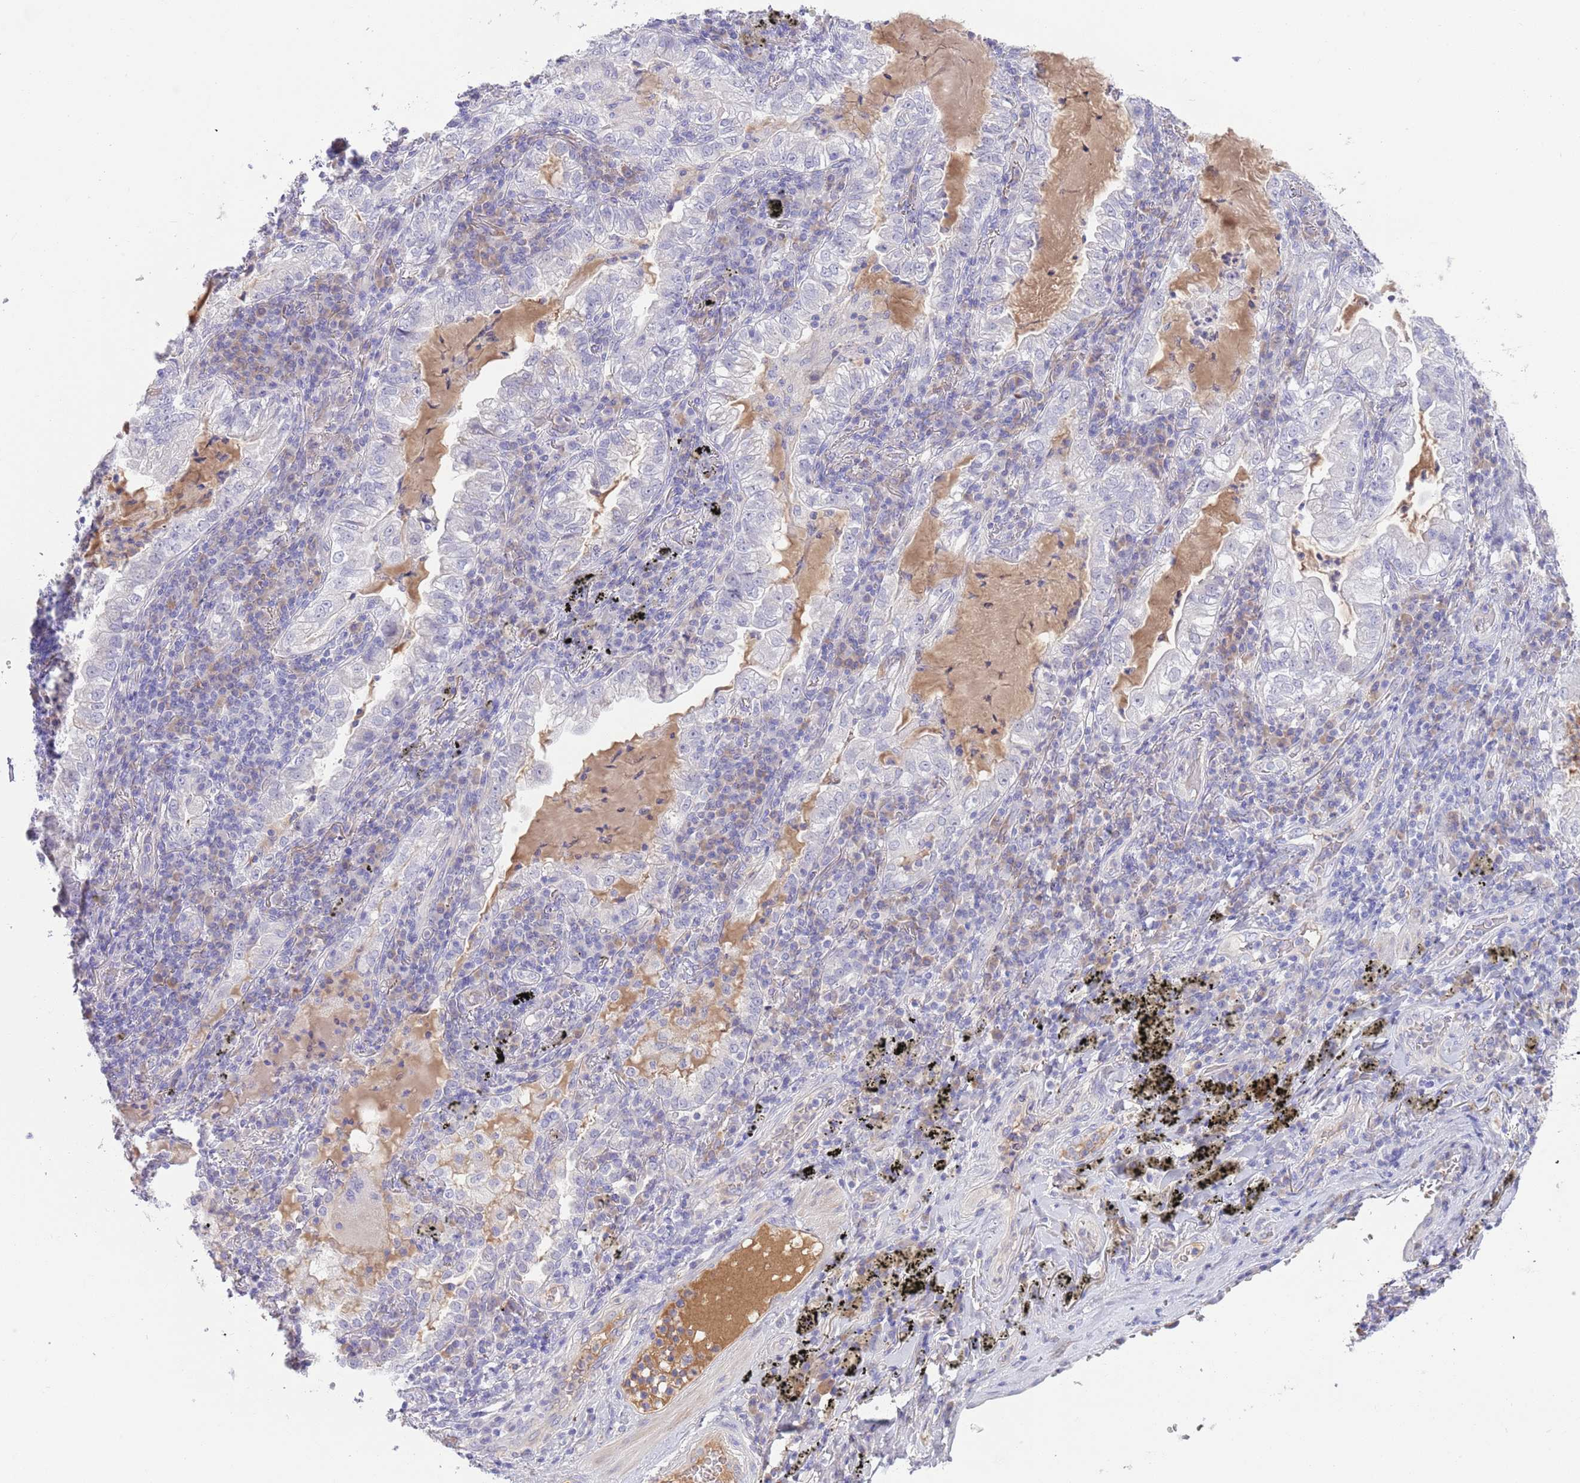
{"staining": {"intensity": "negative", "quantity": "none", "location": "none"}, "tissue": "lung cancer", "cell_type": "Tumor cells", "image_type": "cancer", "snomed": [{"axis": "morphology", "description": "Adenocarcinoma, NOS"}, {"axis": "topography", "description": "Lung"}], "caption": "A micrograph of adenocarcinoma (lung) stained for a protein reveals no brown staining in tumor cells.", "gene": "IGFL4", "patient": {"sex": "female", "age": 73}}